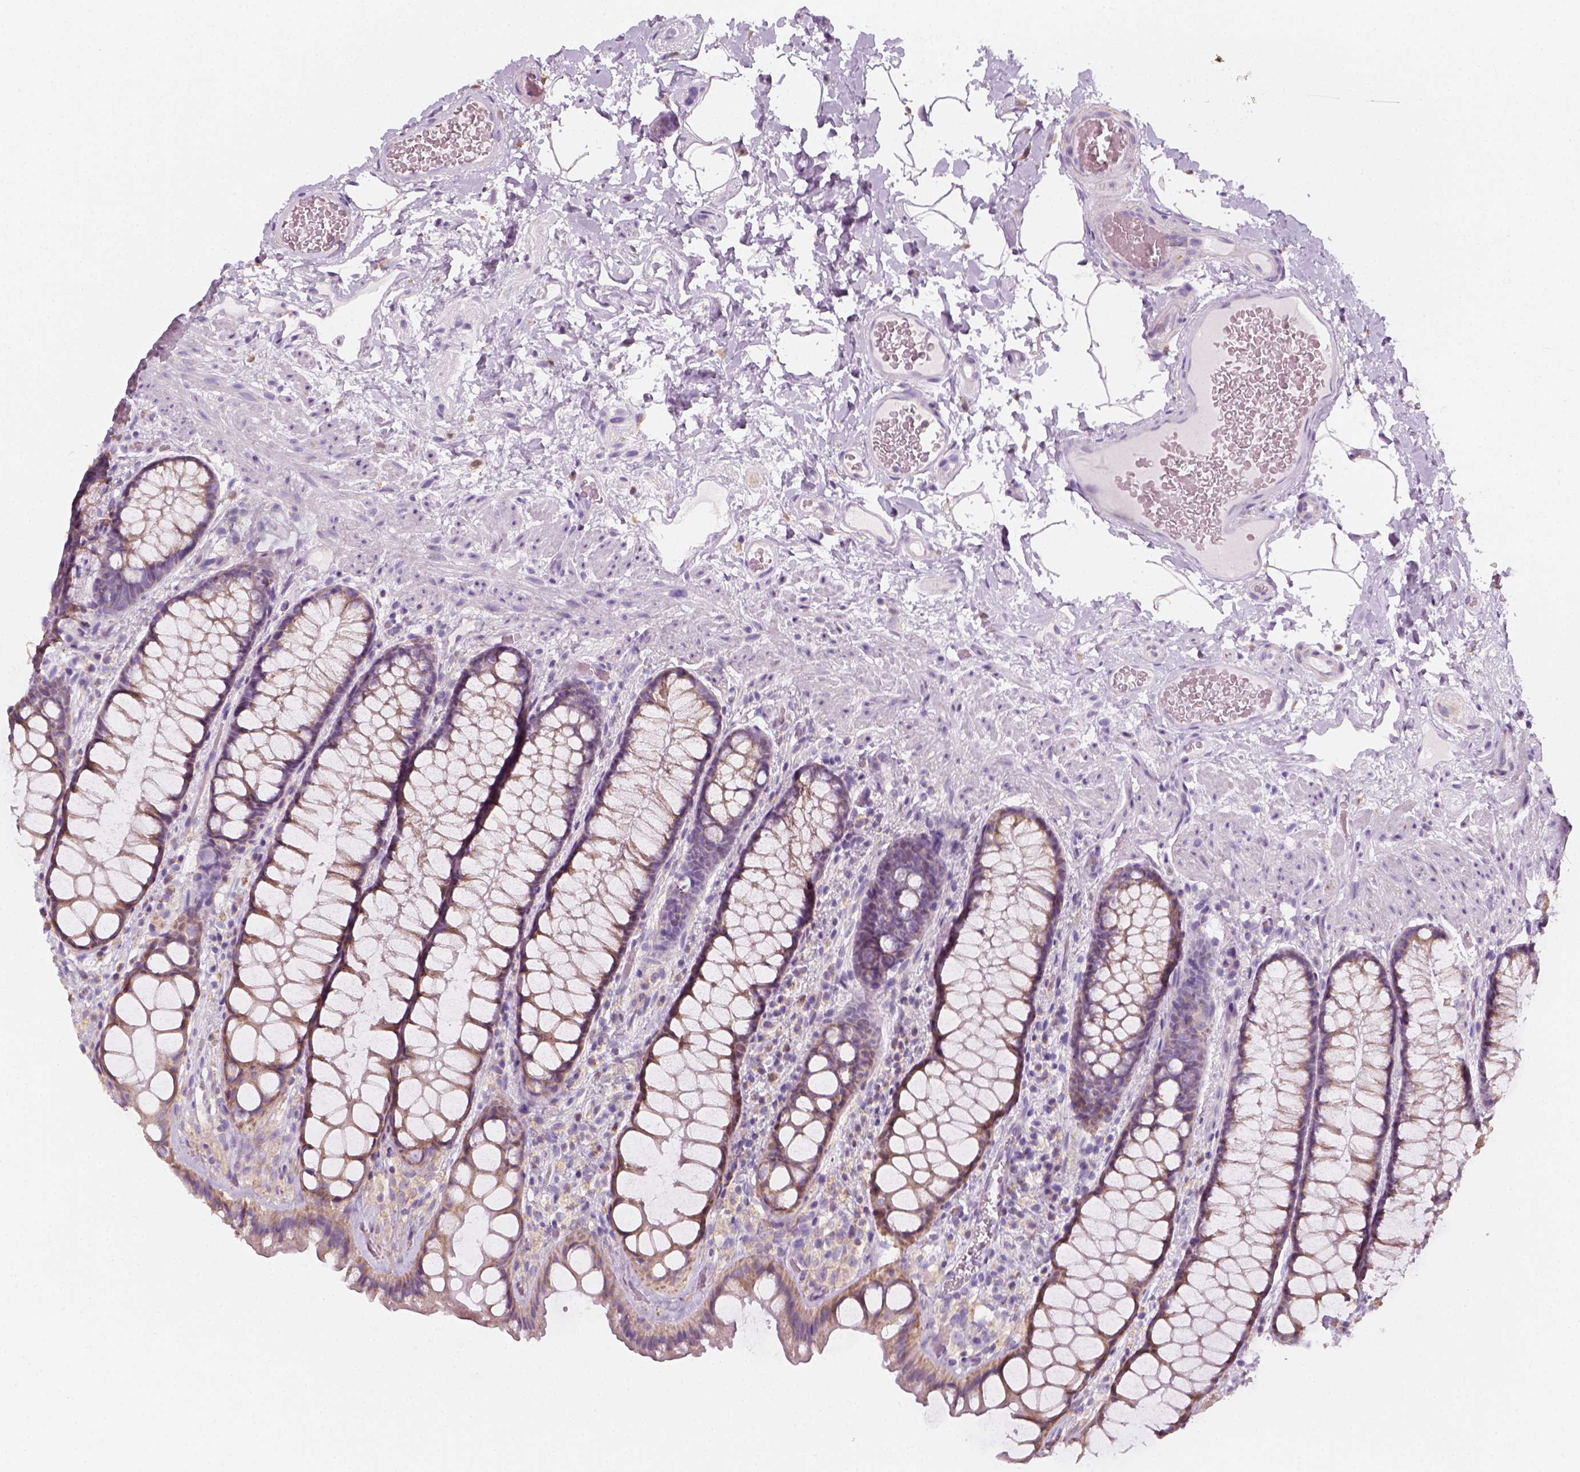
{"staining": {"intensity": "weak", "quantity": ">75%", "location": "cytoplasmic/membranous"}, "tissue": "rectum", "cell_type": "Glandular cells", "image_type": "normal", "snomed": [{"axis": "morphology", "description": "Normal tissue, NOS"}, {"axis": "topography", "description": "Rectum"}], "caption": "Weak cytoplasmic/membranous positivity for a protein is seen in about >75% of glandular cells of unremarkable rectum using immunohistochemistry (IHC).", "gene": "AWAT2", "patient": {"sex": "female", "age": 62}}